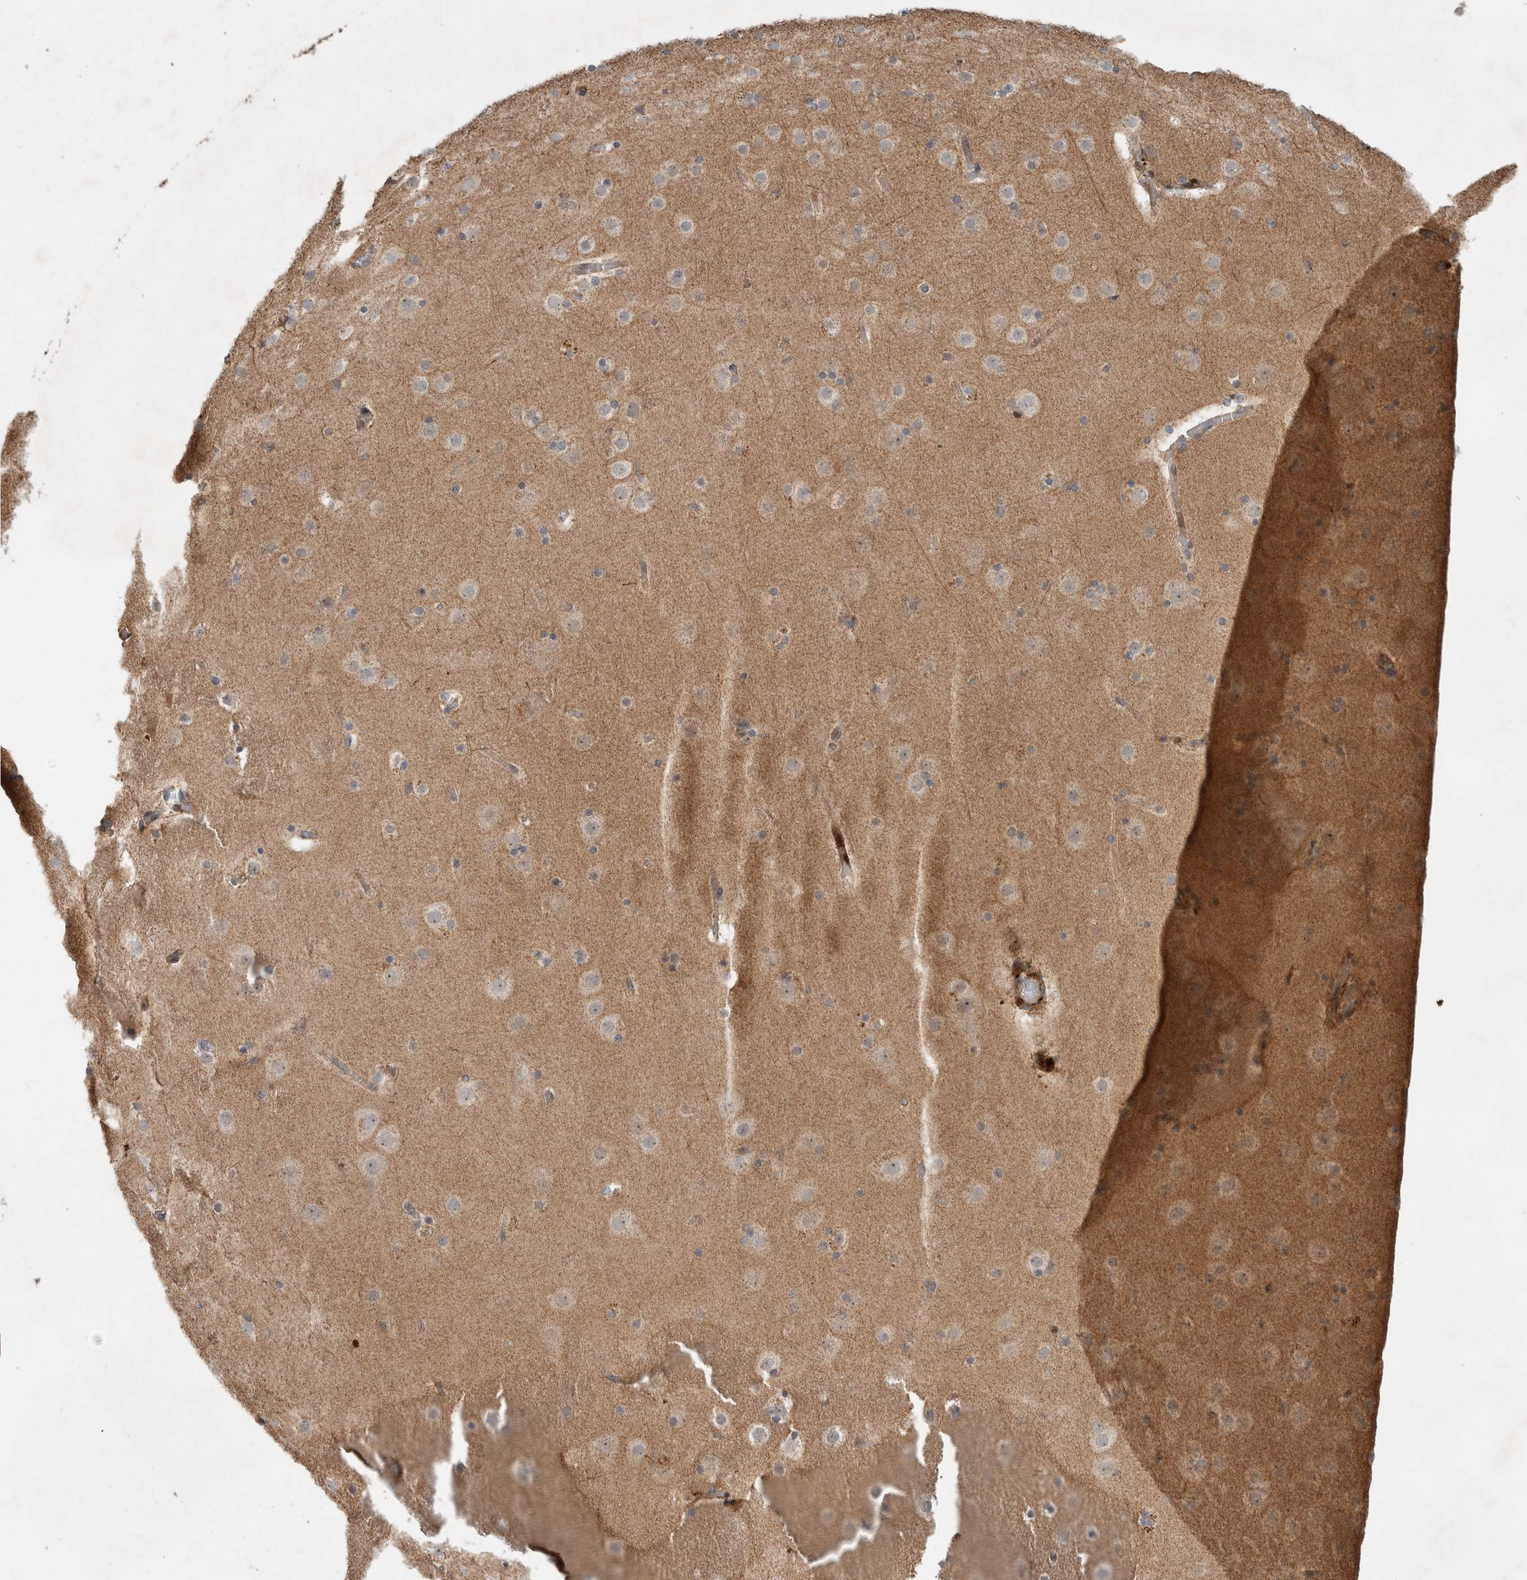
{"staining": {"intensity": "negative", "quantity": "none", "location": "none"}, "tissue": "cerebral cortex", "cell_type": "Endothelial cells", "image_type": "normal", "snomed": [{"axis": "morphology", "description": "Normal tissue, NOS"}, {"axis": "topography", "description": "Cerebral cortex"}], "caption": "This is an immunohistochemistry (IHC) histopathology image of benign human cerebral cortex. There is no staining in endothelial cells.", "gene": "INSRR", "patient": {"sex": "male", "age": 57}}